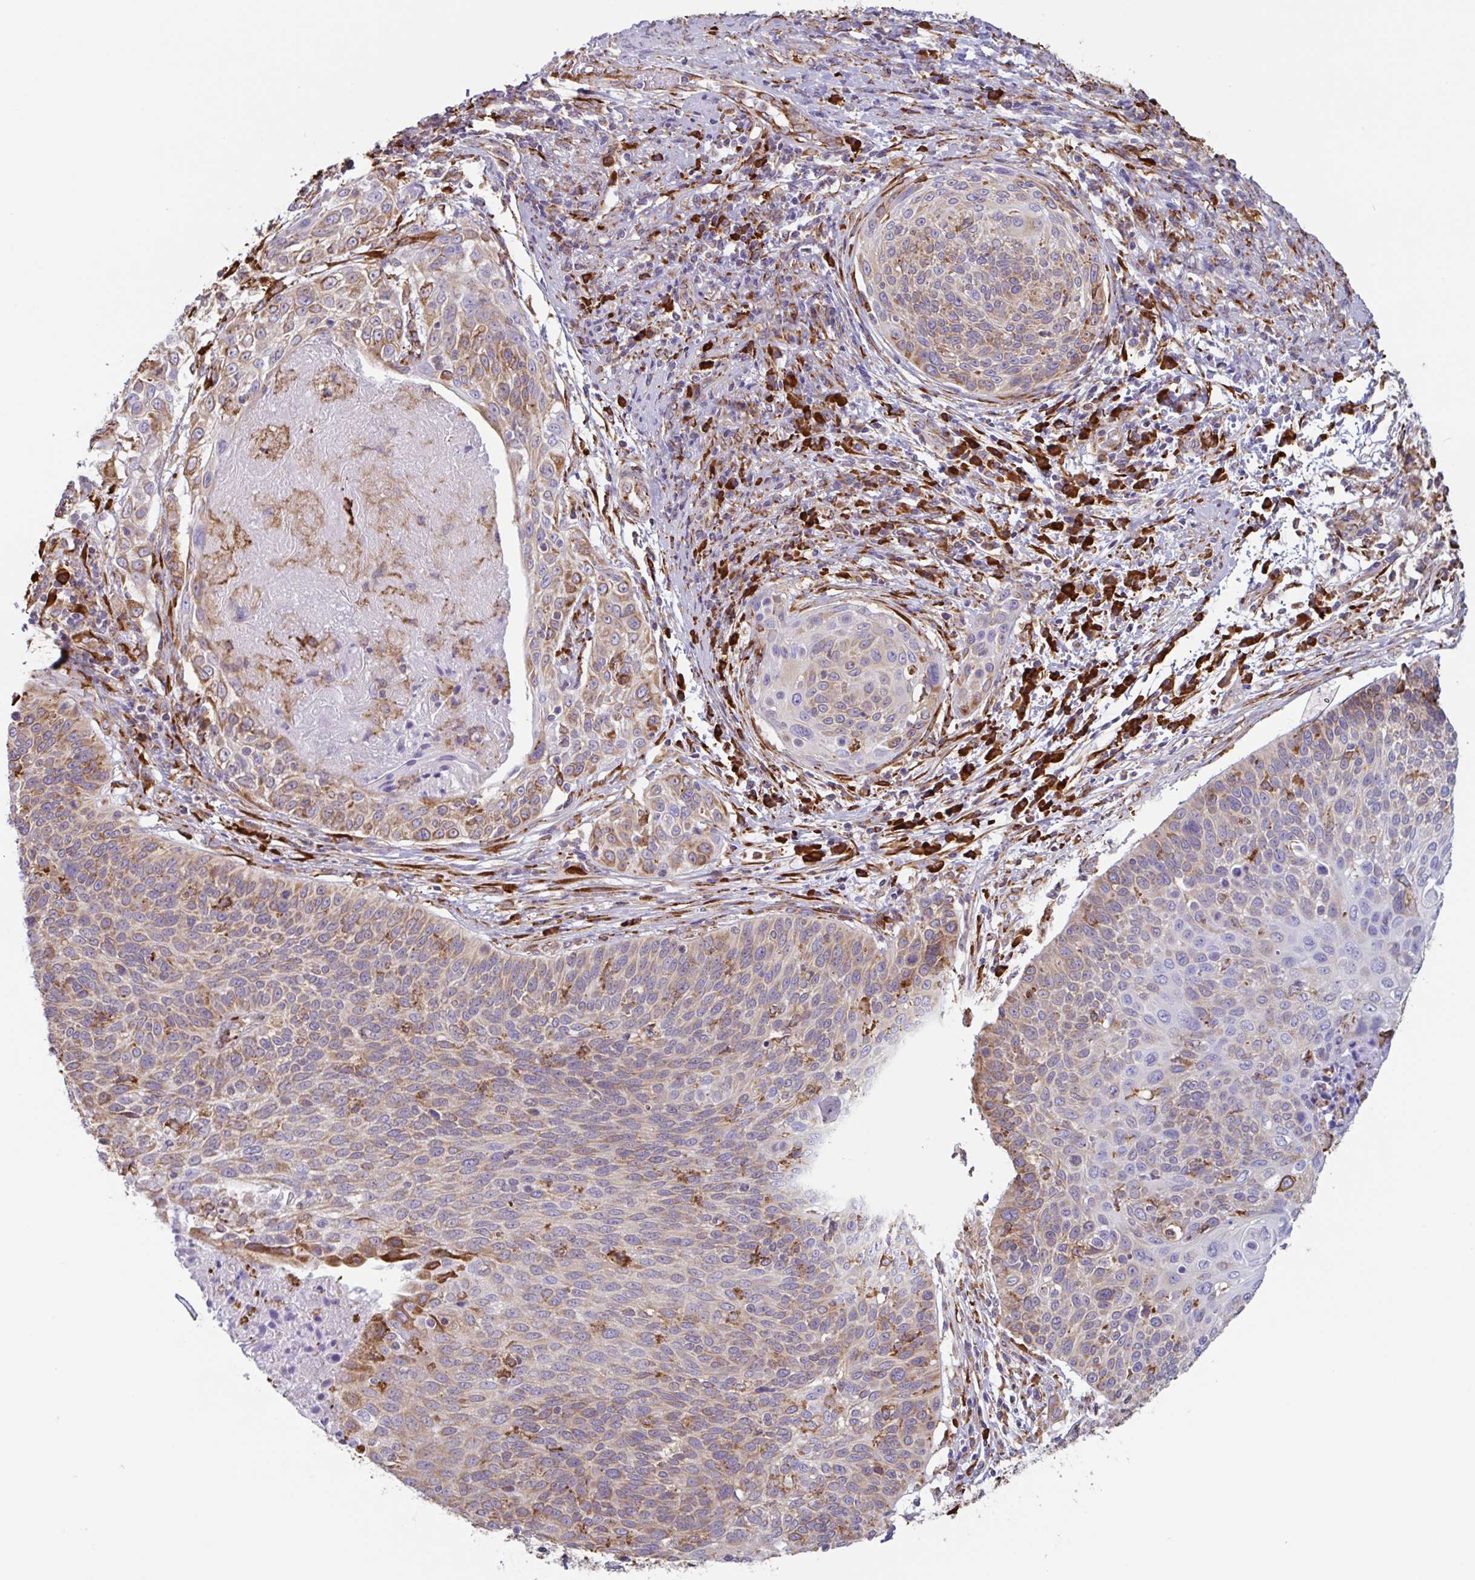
{"staining": {"intensity": "weak", "quantity": "<25%", "location": "cytoplasmic/membranous"}, "tissue": "cervical cancer", "cell_type": "Tumor cells", "image_type": "cancer", "snomed": [{"axis": "morphology", "description": "Squamous cell carcinoma, NOS"}, {"axis": "topography", "description": "Cervix"}], "caption": "Tumor cells show no significant protein staining in cervical squamous cell carcinoma. Nuclei are stained in blue.", "gene": "DOK4", "patient": {"sex": "female", "age": 31}}